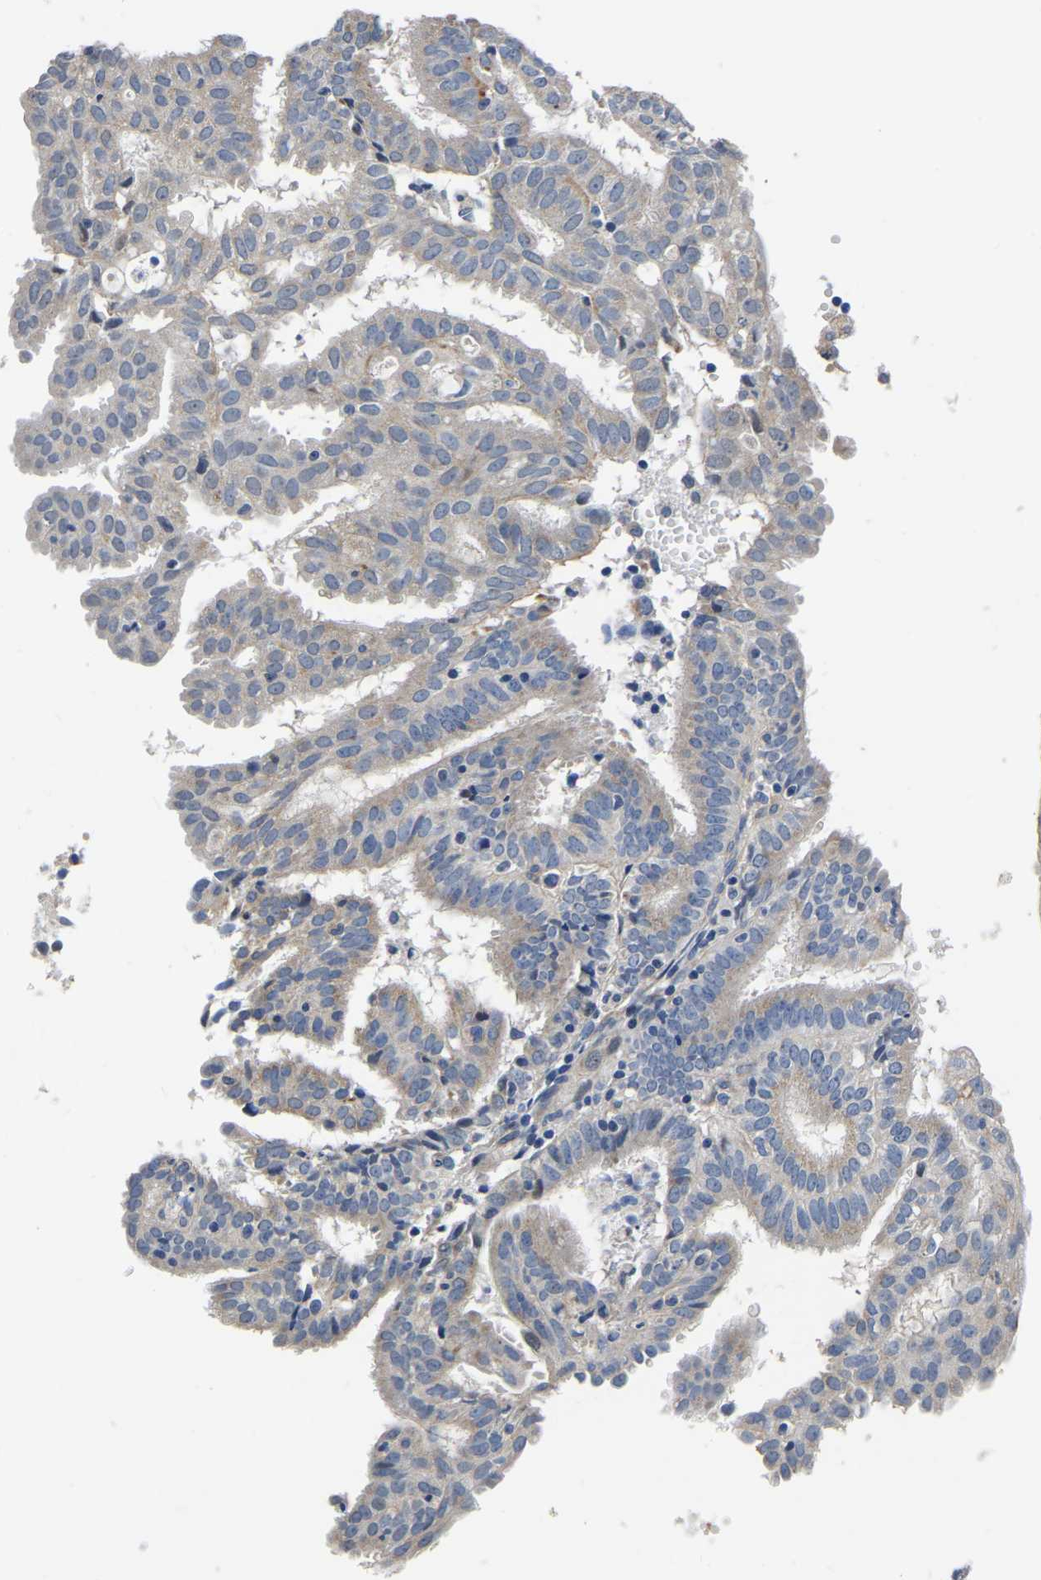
{"staining": {"intensity": "negative", "quantity": "none", "location": "none"}, "tissue": "endometrial cancer", "cell_type": "Tumor cells", "image_type": "cancer", "snomed": [{"axis": "morphology", "description": "Adenocarcinoma, NOS"}, {"axis": "topography", "description": "Endometrium"}], "caption": "This is an immunohistochemistry image of endometrial adenocarcinoma. There is no positivity in tumor cells.", "gene": "PDLIM7", "patient": {"sex": "female", "age": 58}}